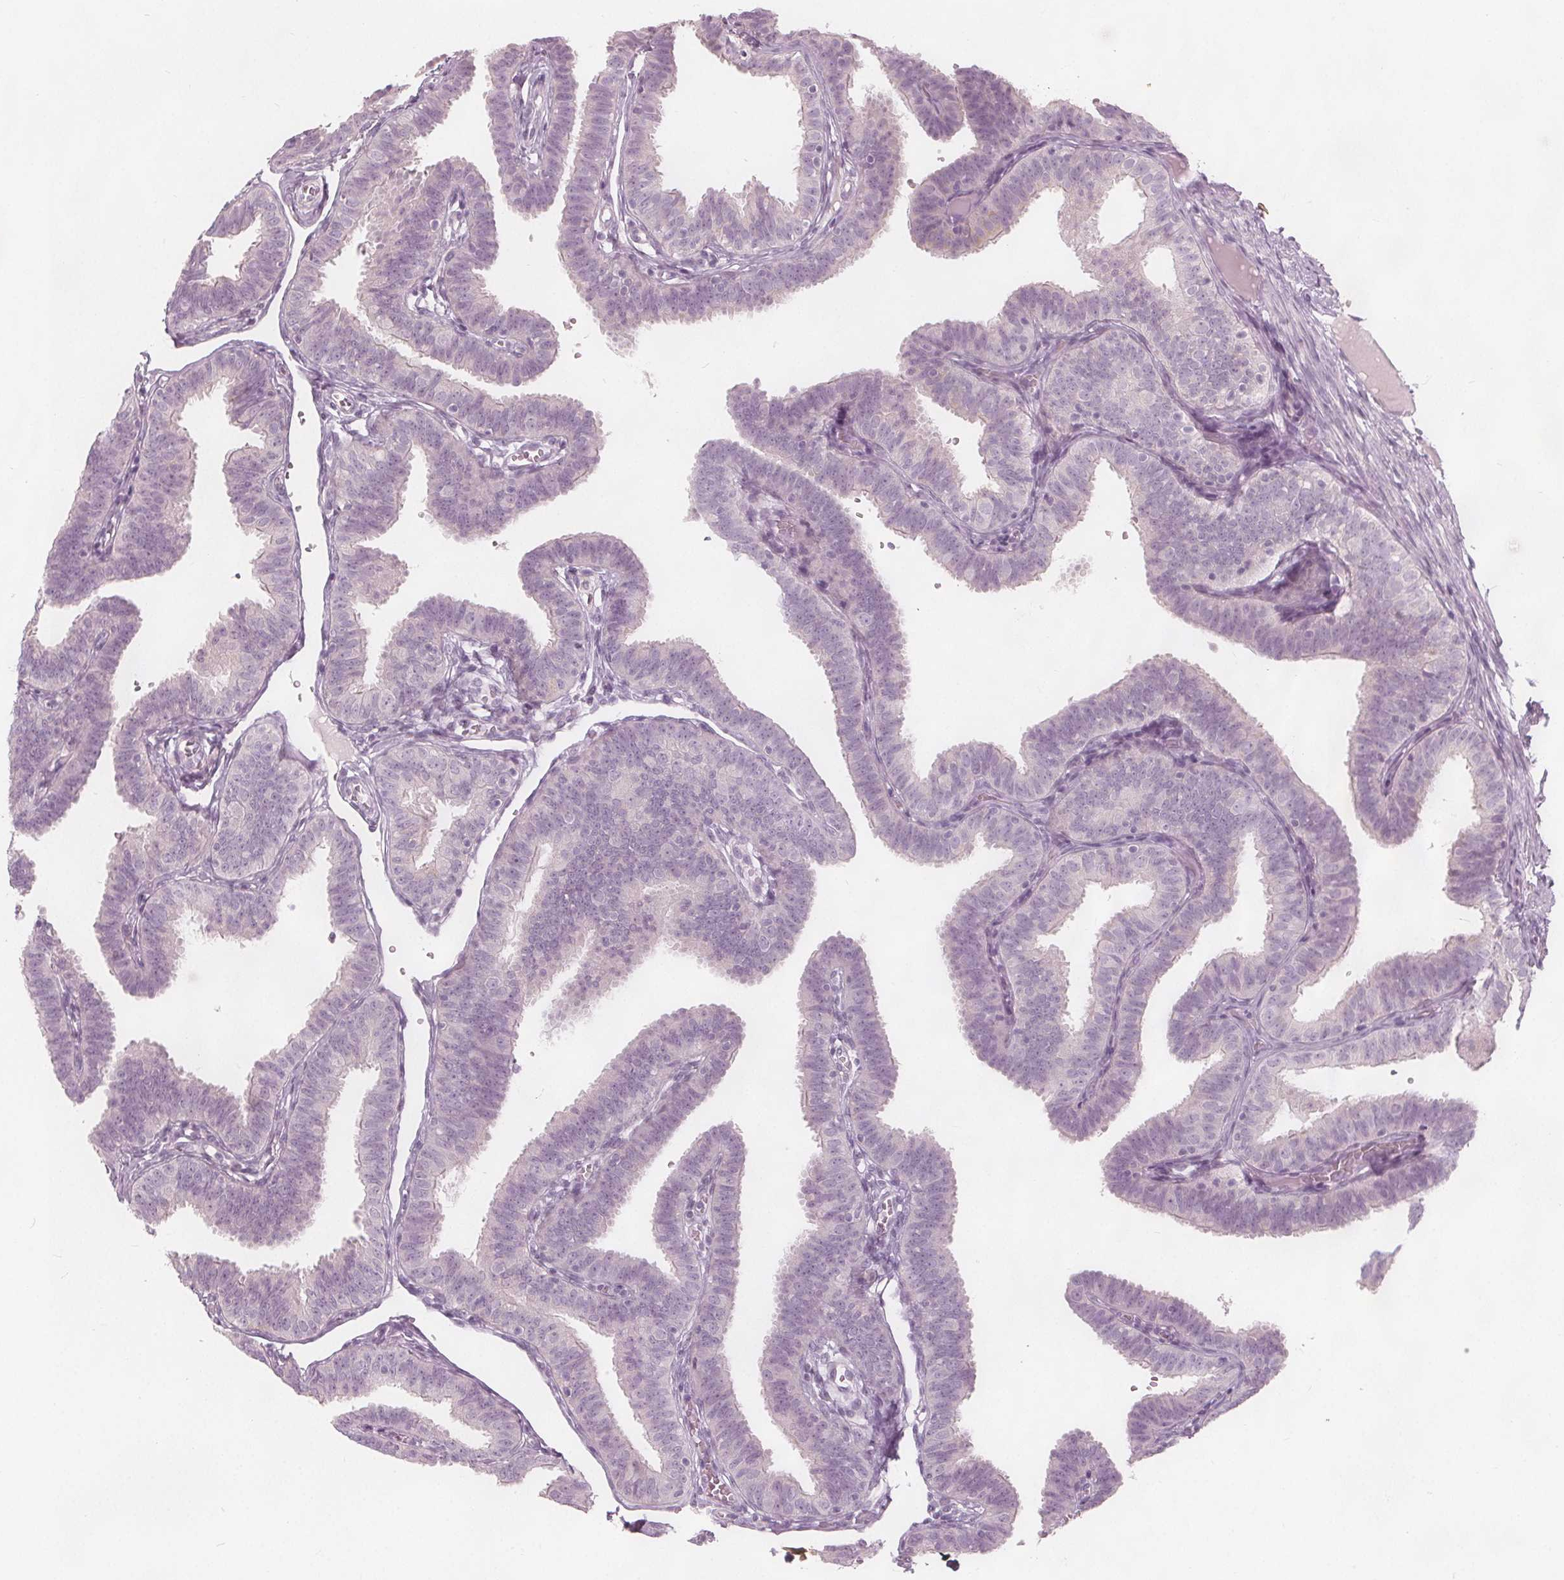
{"staining": {"intensity": "negative", "quantity": "none", "location": "none"}, "tissue": "fallopian tube", "cell_type": "Glandular cells", "image_type": "normal", "snomed": [{"axis": "morphology", "description": "Normal tissue, NOS"}, {"axis": "topography", "description": "Fallopian tube"}], "caption": "A photomicrograph of human fallopian tube is negative for staining in glandular cells. (DAB (3,3'-diaminobenzidine) immunohistochemistry (IHC), high magnification).", "gene": "BRSK1", "patient": {"sex": "female", "age": 25}}